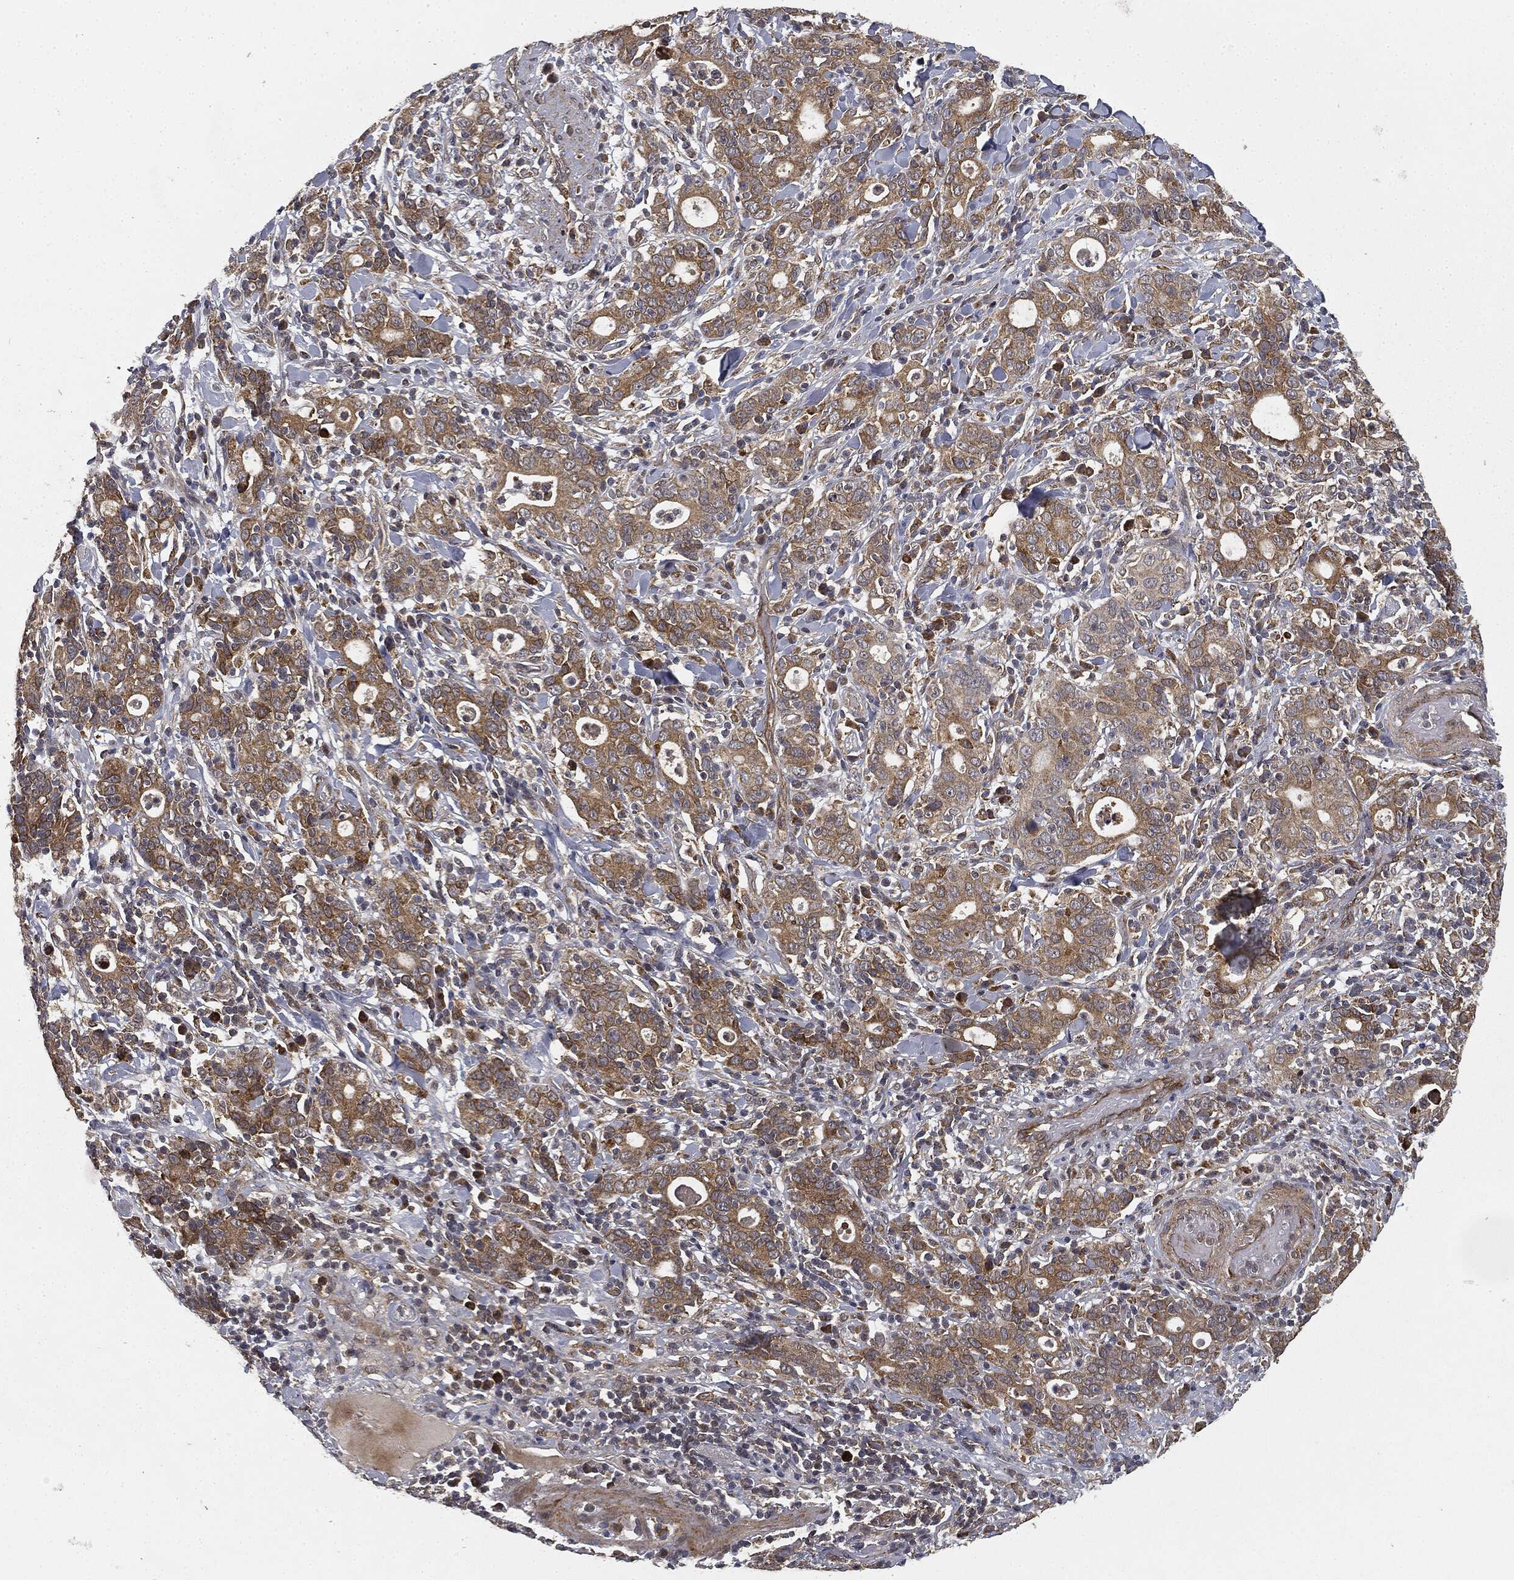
{"staining": {"intensity": "moderate", "quantity": ">75%", "location": "cytoplasmic/membranous"}, "tissue": "stomach cancer", "cell_type": "Tumor cells", "image_type": "cancer", "snomed": [{"axis": "morphology", "description": "Adenocarcinoma, NOS"}, {"axis": "topography", "description": "Stomach"}], "caption": "Immunohistochemistry (IHC) photomicrograph of neoplastic tissue: human adenocarcinoma (stomach) stained using immunohistochemistry demonstrates medium levels of moderate protein expression localized specifically in the cytoplasmic/membranous of tumor cells, appearing as a cytoplasmic/membranous brown color.", "gene": "MIER2", "patient": {"sex": "male", "age": 79}}